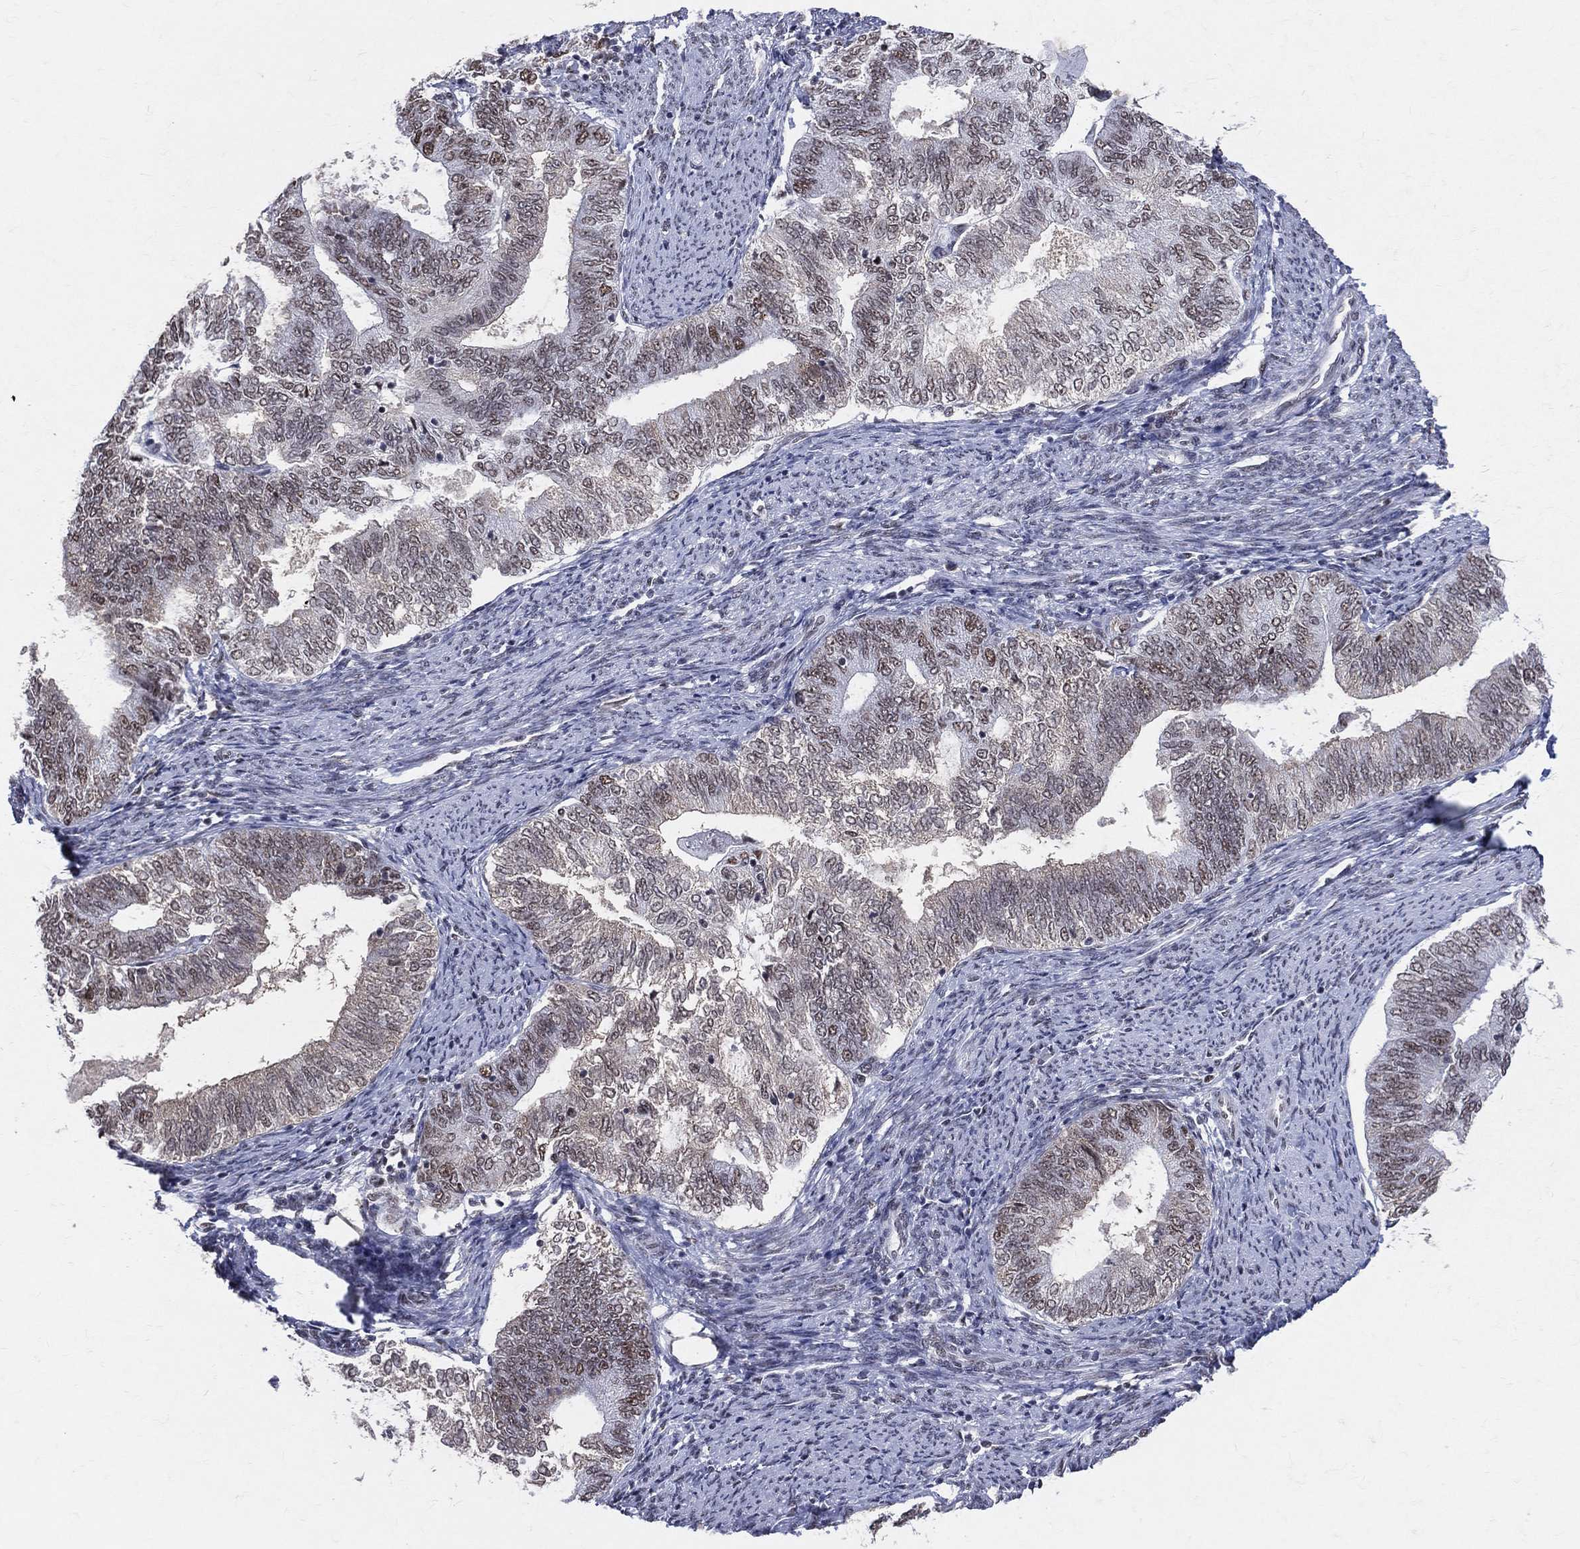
{"staining": {"intensity": "moderate", "quantity": "<25%", "location": "cytoplasmic/membranous,nuclear"}, "tissue": "endometrial cancer", "cell_type": "Tumor cells", "image_type": "cancer", "snomed": [{"axis": "morphology", "description": "Adenocarcinoma, NOS"}, {"axis": "topography", "description": "Endometrium"}], "caption": "Protein expression analysis of endometrial adenocarcinoma reveals moderate cytoplasmic/membranous and nuclear expression in approximately <25% of tumor cells.", "gene": "CDK7", "patient": {"sex": "female", "age": 65}}